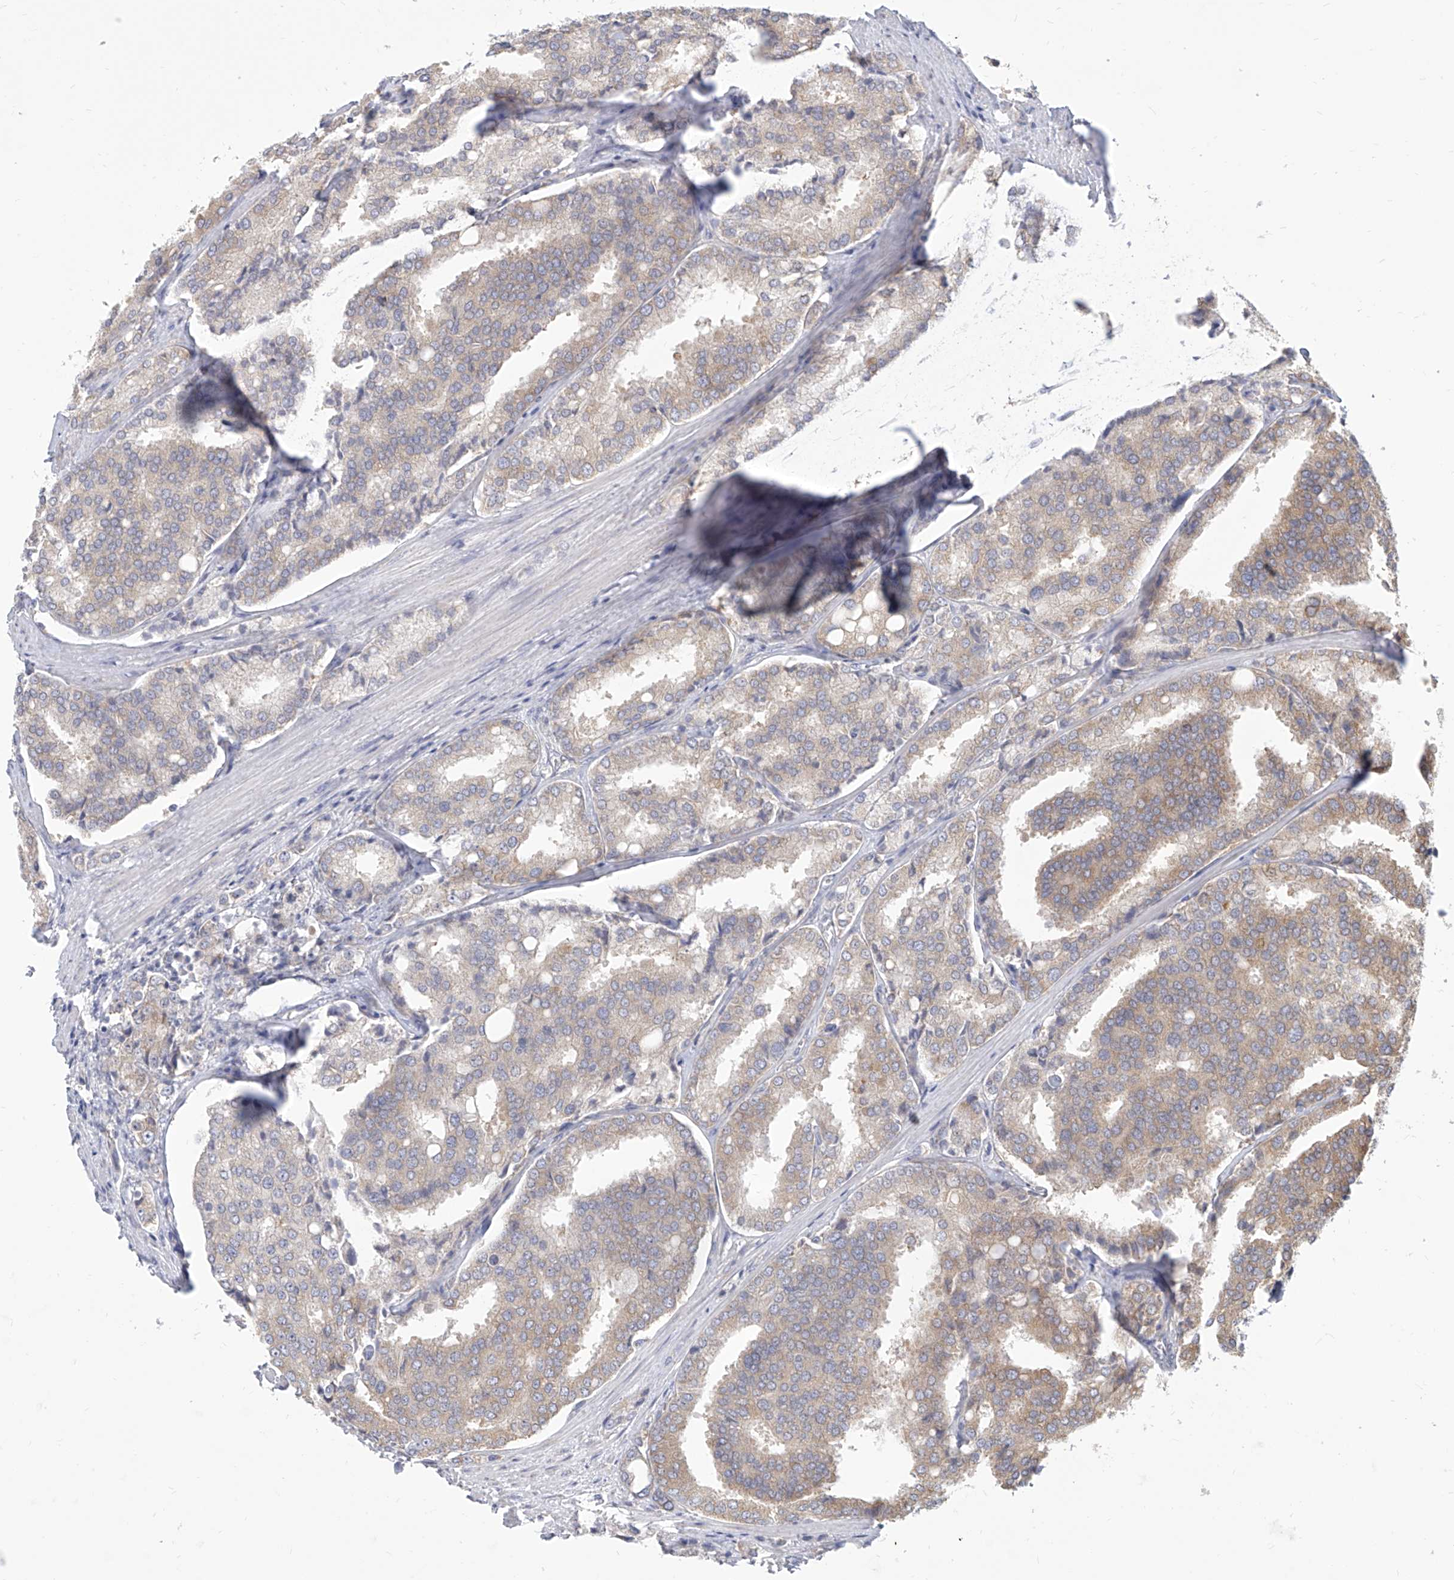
{"staining": {"intensity": "weak", "quantity": "<25%", "location": "cytoplasmic/membranous"}, "tissue": "prostate cancer", "cell_type": "Tumor cells", "image_type": "cancer", "snomed": [{"axis": "morphology", "description": "Adenocarcinoma, High grade"}, {"axis": "topography", "description": "Prostate"}], "caption": "A high-resolution photomicrograph shows immunohistochemistry (IHC) staining of high-grade adenocarcinoma (prostate), which displays no significant staining in tumor cells.", "gene": "FAM83B", "patient": {"sex": "male", "age": 50}}